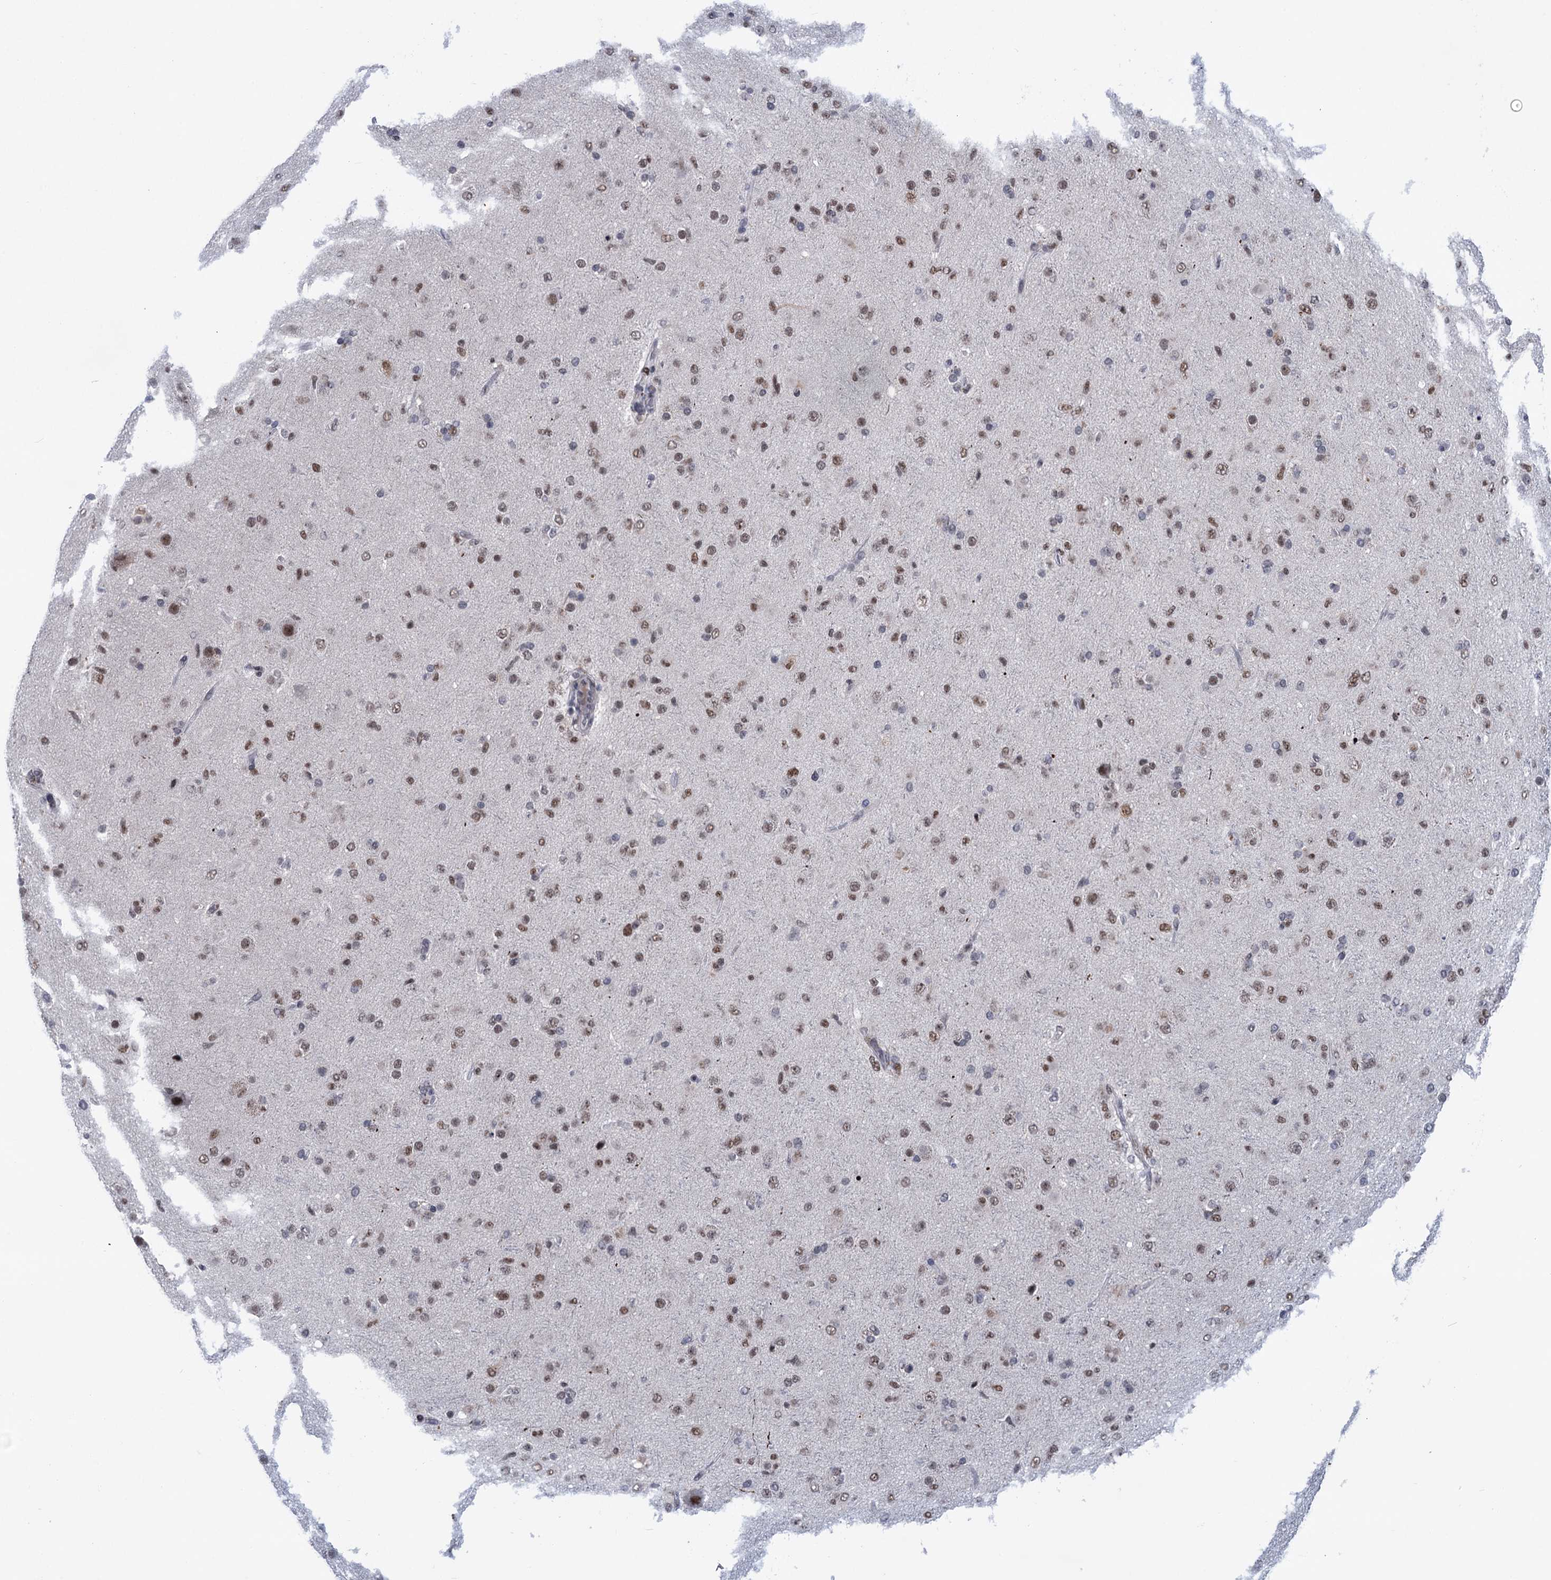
{"staining": {"intensity": "moderate", "quantity": "25%-75%", "location": "nuclear"}, "tissue": "glioma", "cell_type": "Tumor cells", "image_type": "cancer", "snomed": [{"axis": "morphology", "description": "Glioma, malignant, Low grade"}, {"axis": "topography", "description": "Brain"}], "caption": "This micrograph demonstrates malignant low-grade glioma stained with immunohistochemistry to label a protein in brown. The nuclear of tumor cells show moderate positivity for the protein. Nuclei are counter-stained blue.", "gene": "ZCCHC10", "patient": {"sex": "male", "age": 65}}